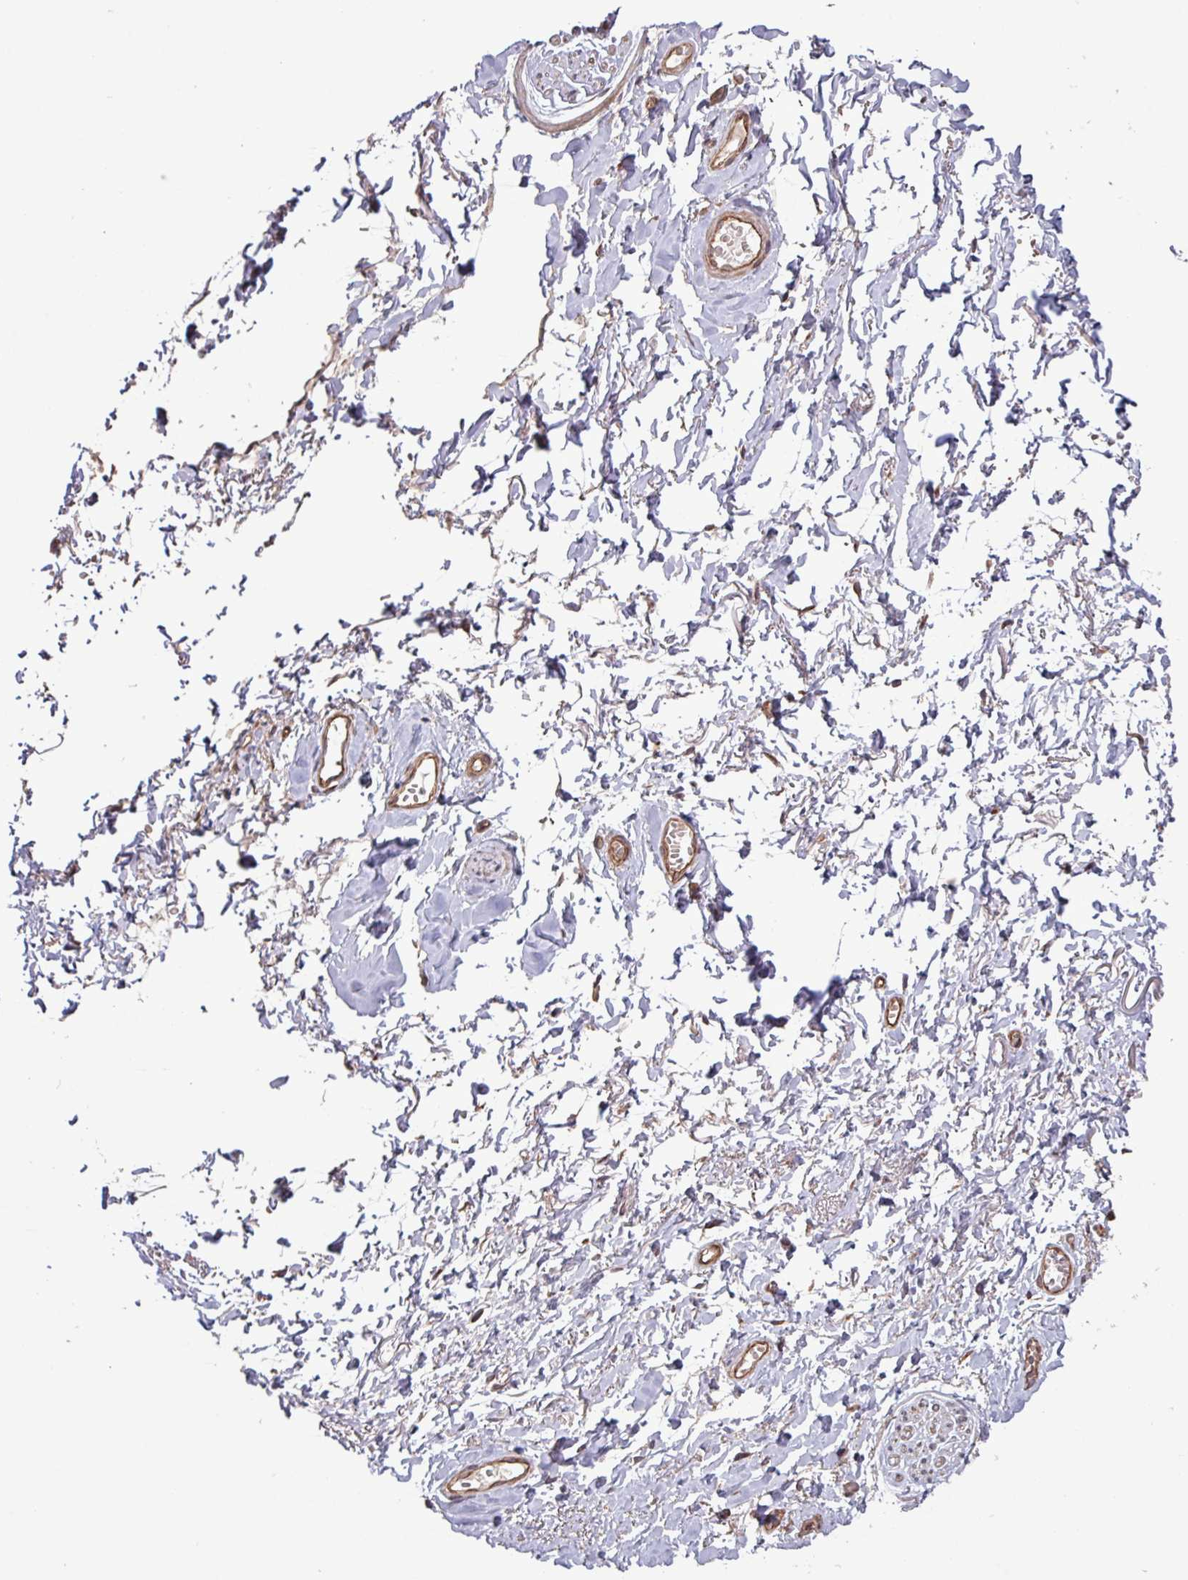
{"staining": {"intensity": "weak", "quantity": ">75%", "location": "cytoplasmic/membranous"}, "tissue": "adipose tissue", "cell_type": "Adipocytes", "image_type": "normal", "snomed": [{"axis": "morphology", "description": "Normal tissue, NOS"}, {"axis": "topography", "description": "Vulva"}, {"axis": "topography", "description": "Vagina"}, {"axis": "topography", "description": "Peripheral nerve tissue"}], "caption": "Adipocytes exhibit weak cytoplasmic/membranous staining in about >75% of cells in benign adipose tissue.", "gene": "TRABD2A", "patient": {"sex": "female", "age": 66}}